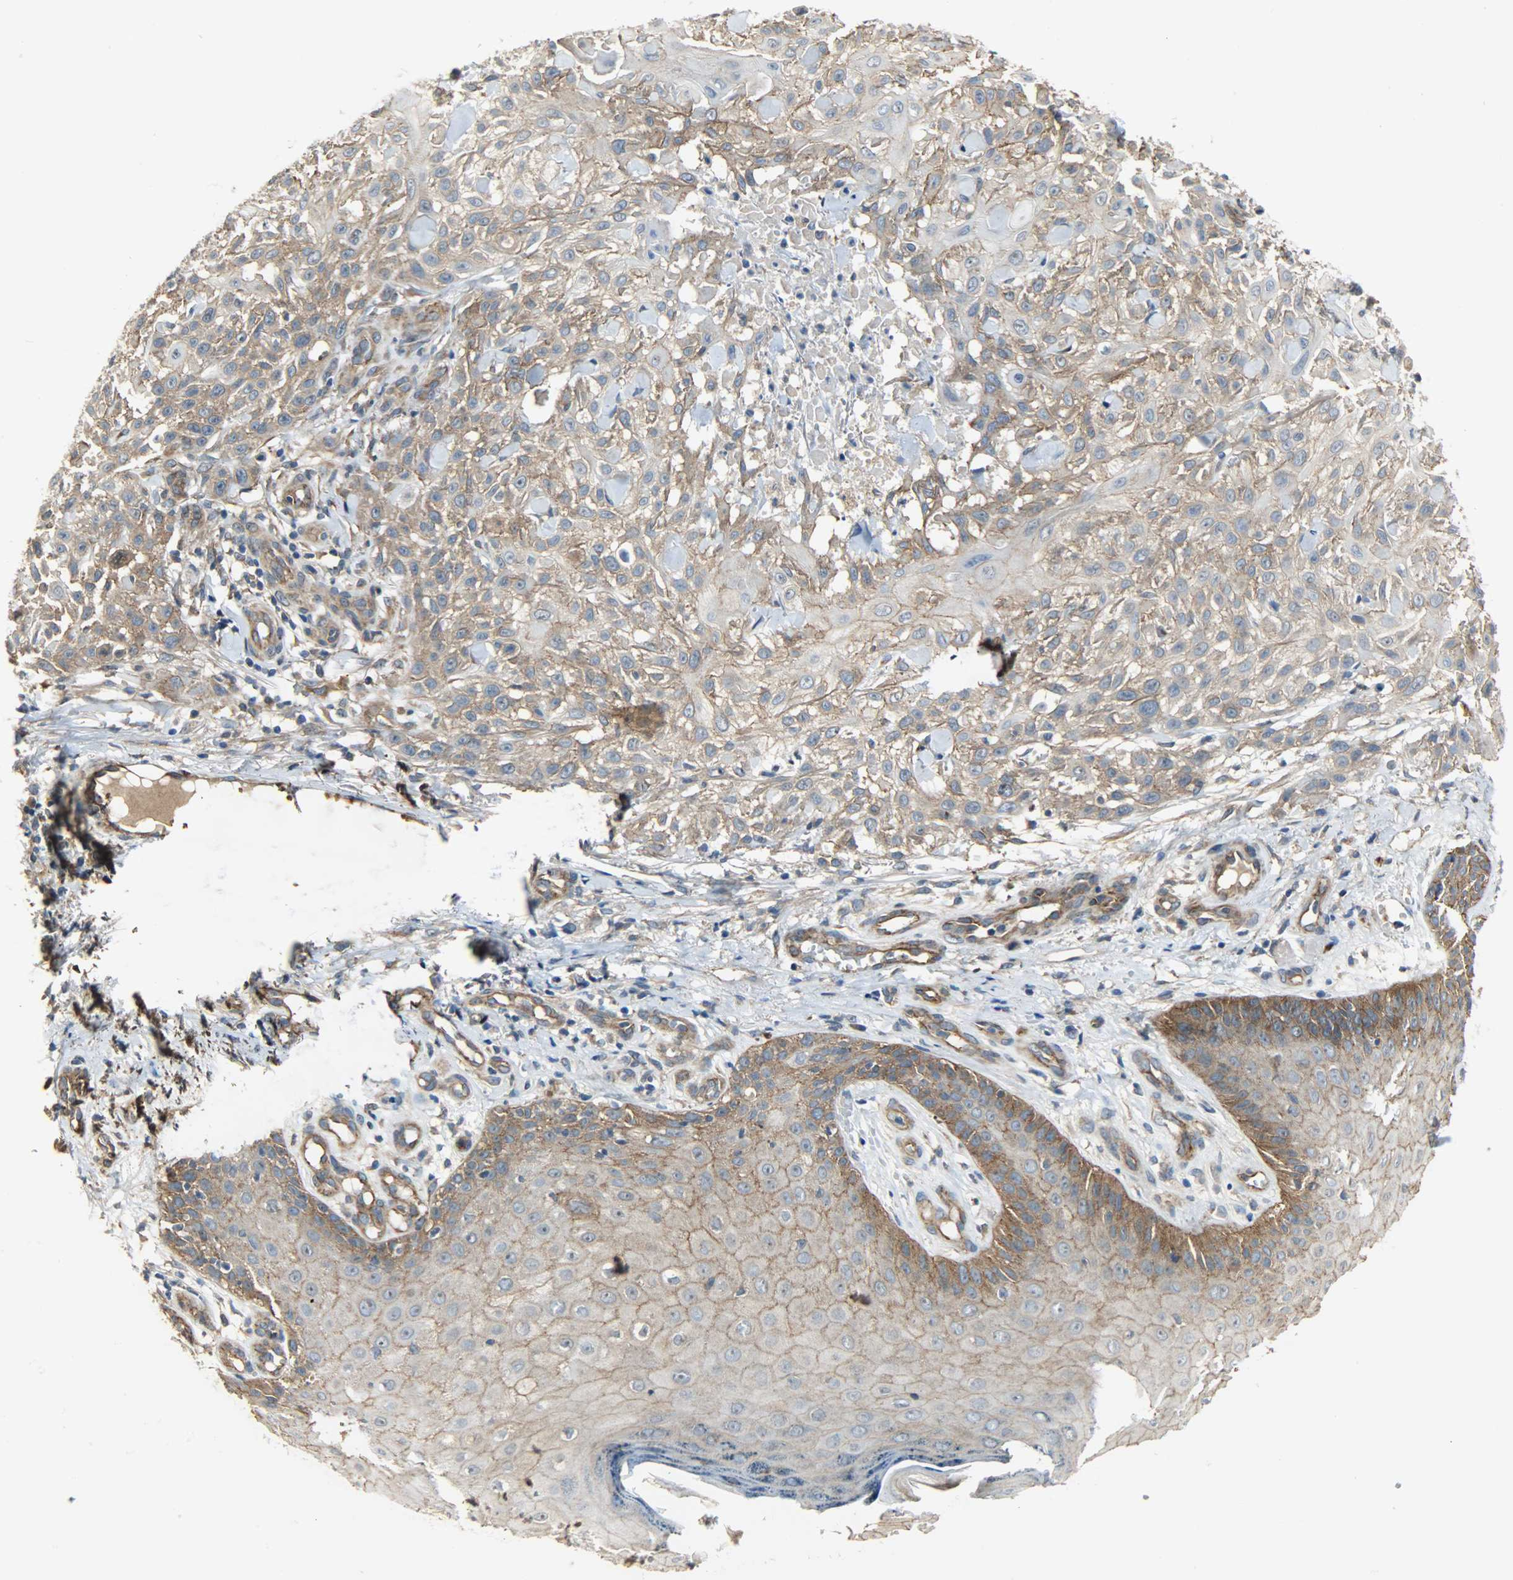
{"staining": {"intensity": "moderate", "quantity": ">75%", "location": "cytoplasmic/membranous"}, "tissue": "skin cancer", "cell_type": "Tumor cells", "image_type": "cancer", "snomed": [{"axis": "morphology", "description": "Squamous cell carcinoma, NOS"}, {"axis": "topography", "description": "Skin"}], "caption": "Immunohistochemical staining of squamous cell carcinoma (skin) displays medium levels of moderate cytoplasmic/membranous protein expression in about >75% of tumor cells. (brown staining indicates protein expression, while blue staining denotes nuclei).", "gene": "KIAA1217", "patient": {"sex": "female", "age": 42}}